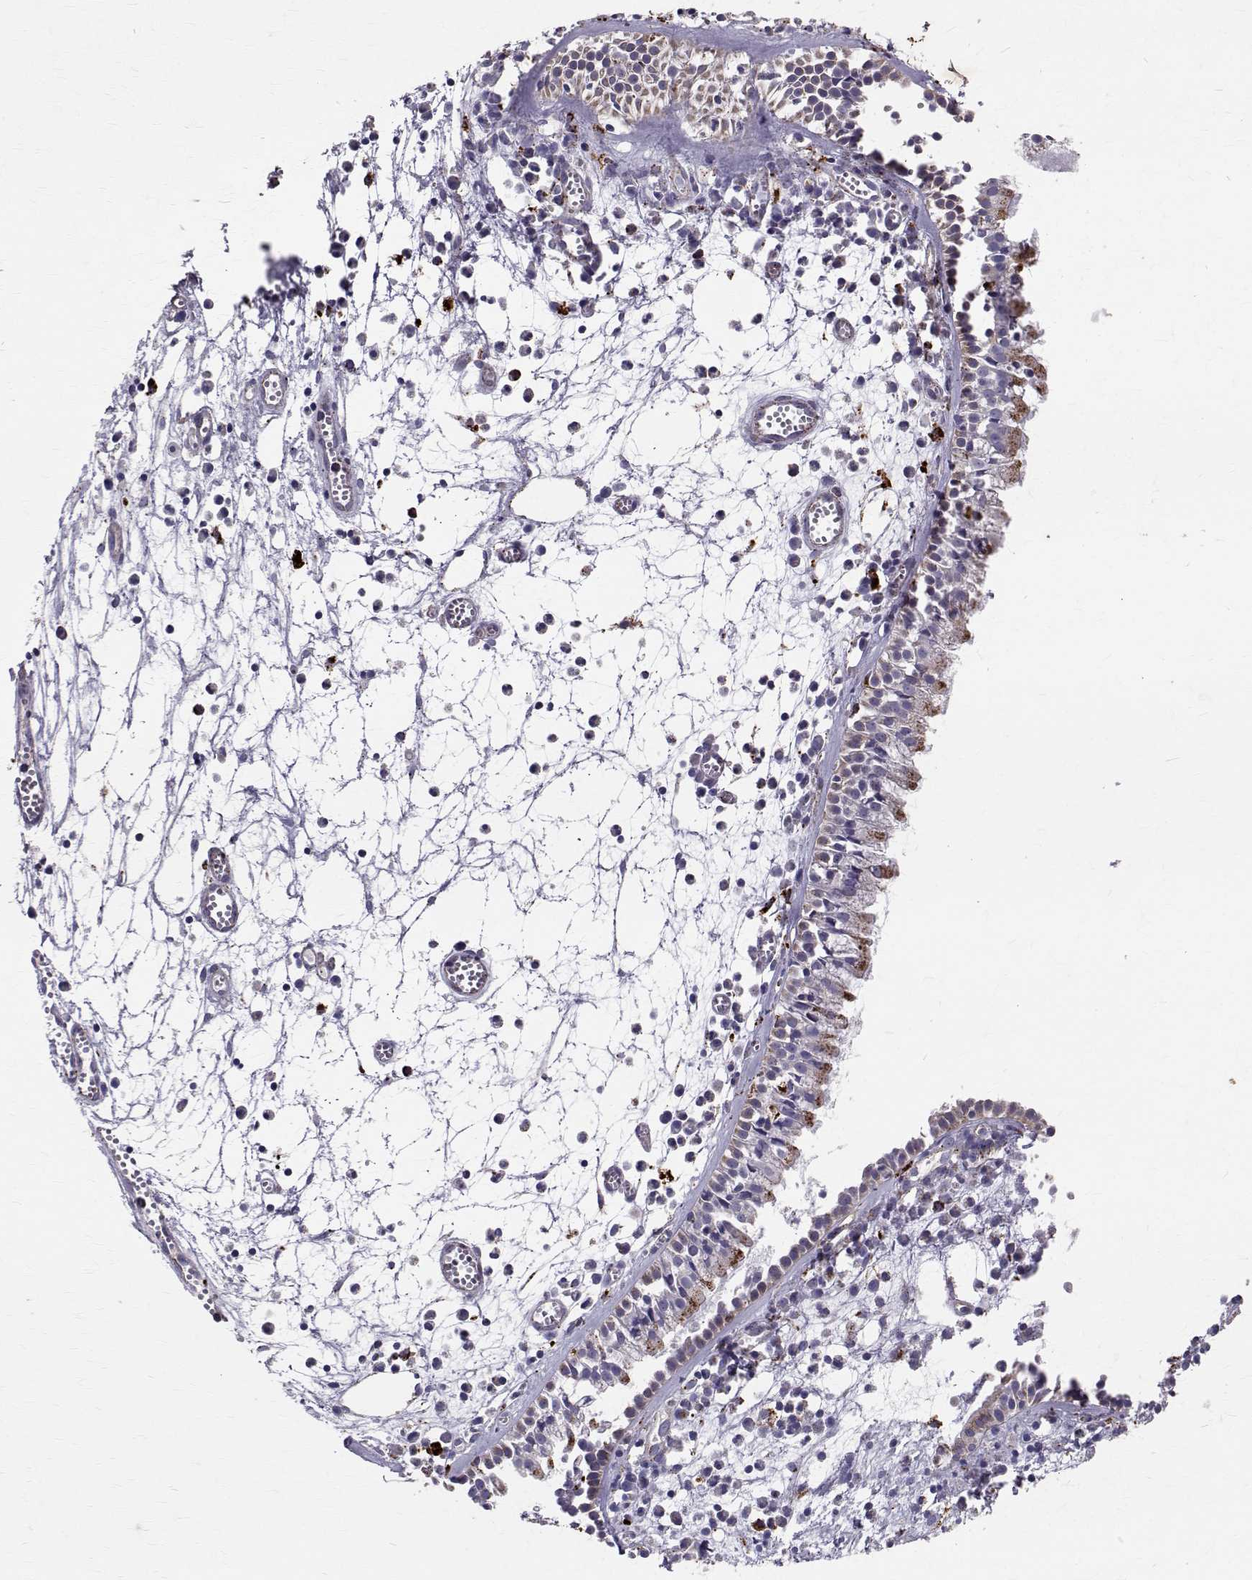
{"staining": {"intensity": "moderate", "quantity": "<25%", "location": "cytoplasmic/membranous"}, "tissue": "nasopharynx", "cell_type": "Respiratory epithelial cells", "image_type": "normal", "snomed": [{"axis": "morphology", "description": "Normal tissue, NOS"}, {"axis": "topography", "description": "Nasopharynx"}], "caption": "DAB immunohistochemical staining of normal human nasopharynx shows moderate cytoplasmic/membranous protein positivity in approximately <25% of respiratory epithelial cells.", "gene": "TPP1", "patient": {"sex": "female", "age": 52}}